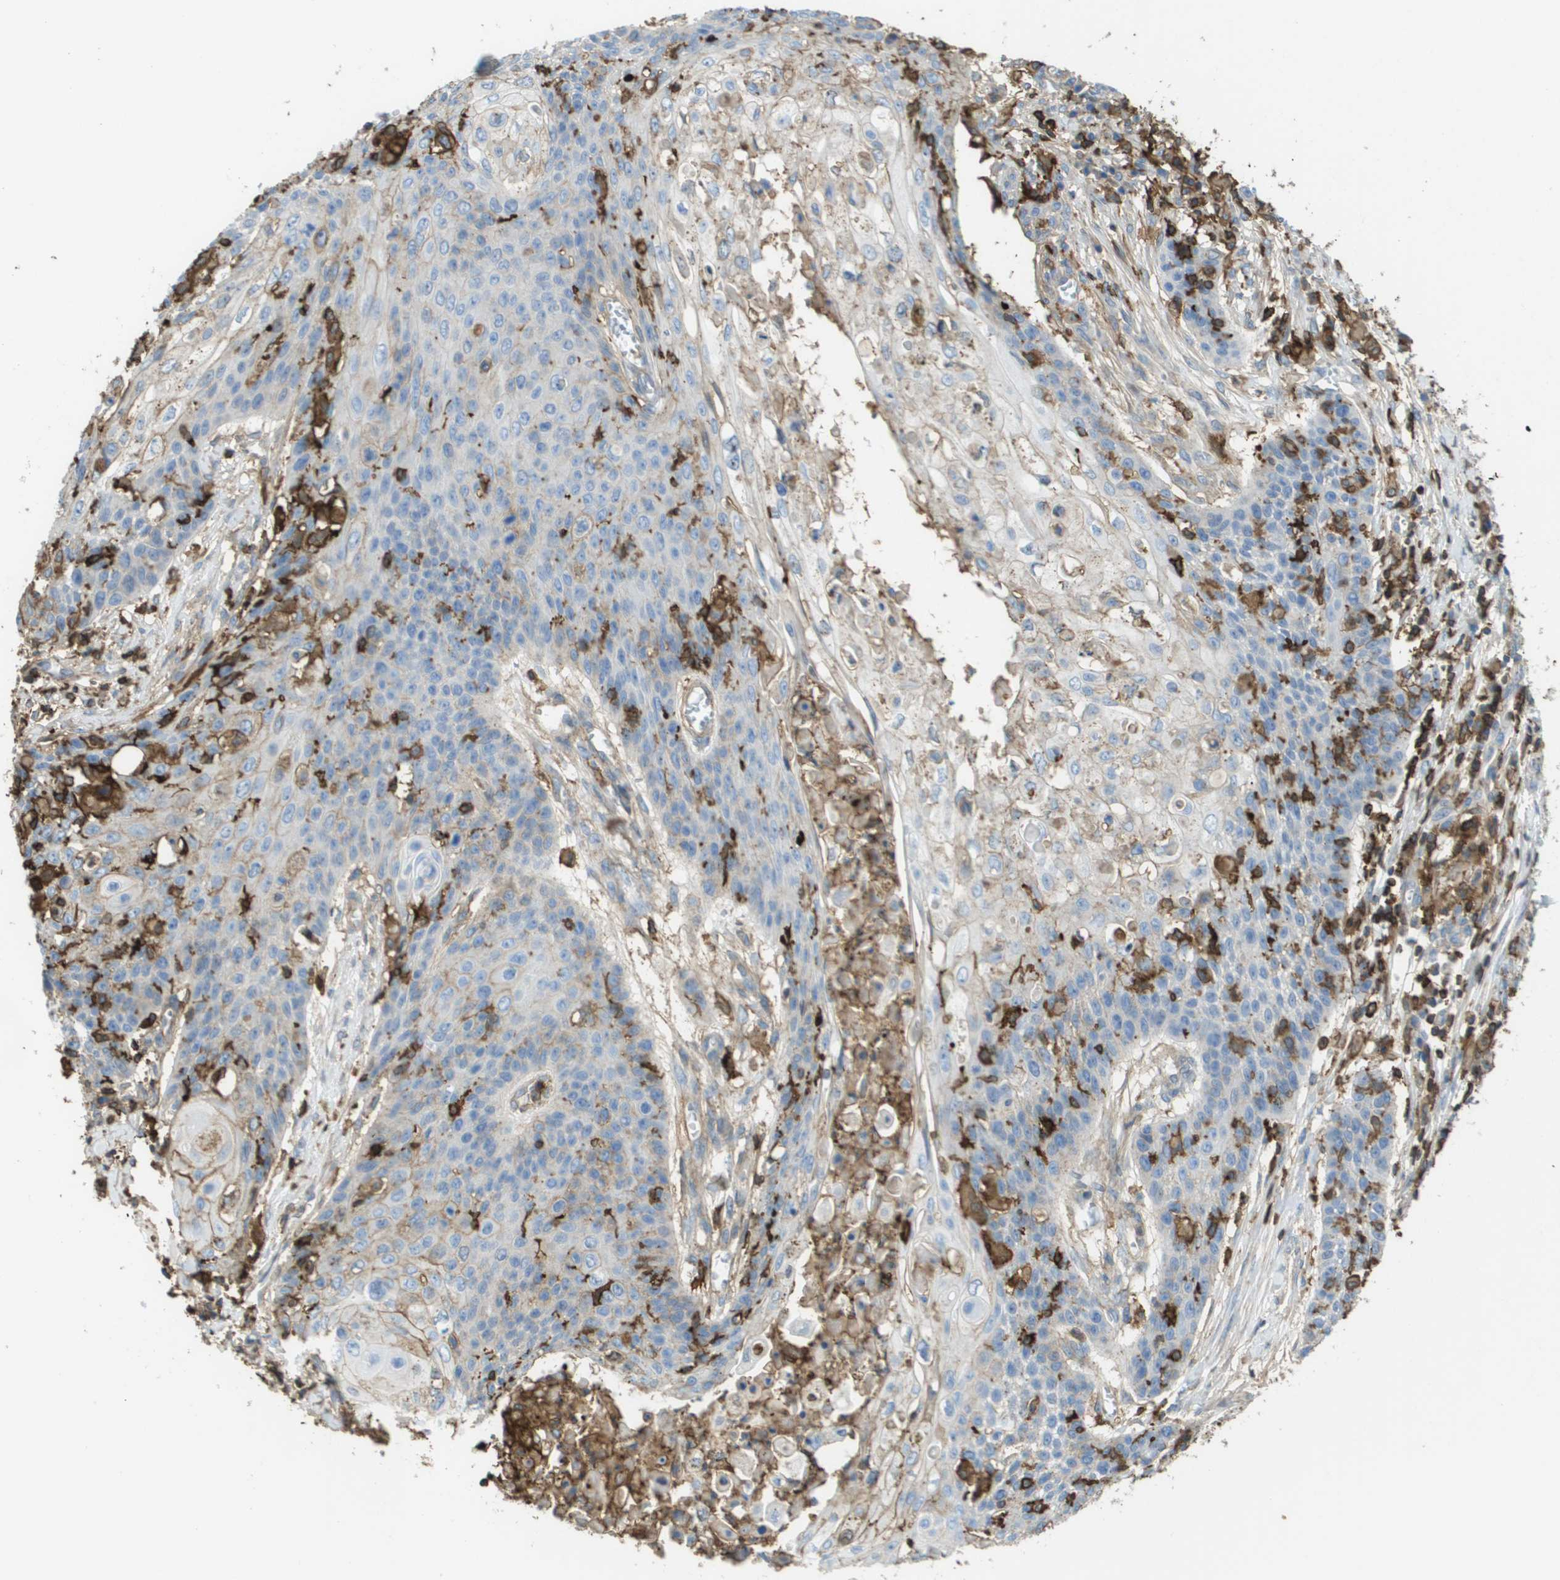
{"staining": {"intensity": "negative", "quantity": "none", "location": "none"}, "tissue": "cervical cancer", "cell_type": "Tumor cells", "image_type": "cancer", "snomed": [{"axis": "morphology", "description": "Squamous cell carcinoma, NOS"}, {"axis": "topography", "description": "Cervix"}], "caption": "Tumor cells are negative for protein expression in human squamous cell carcinoma (cervical).", "gene": "PASK", "patient": {"sex": "female", "age": 39}}